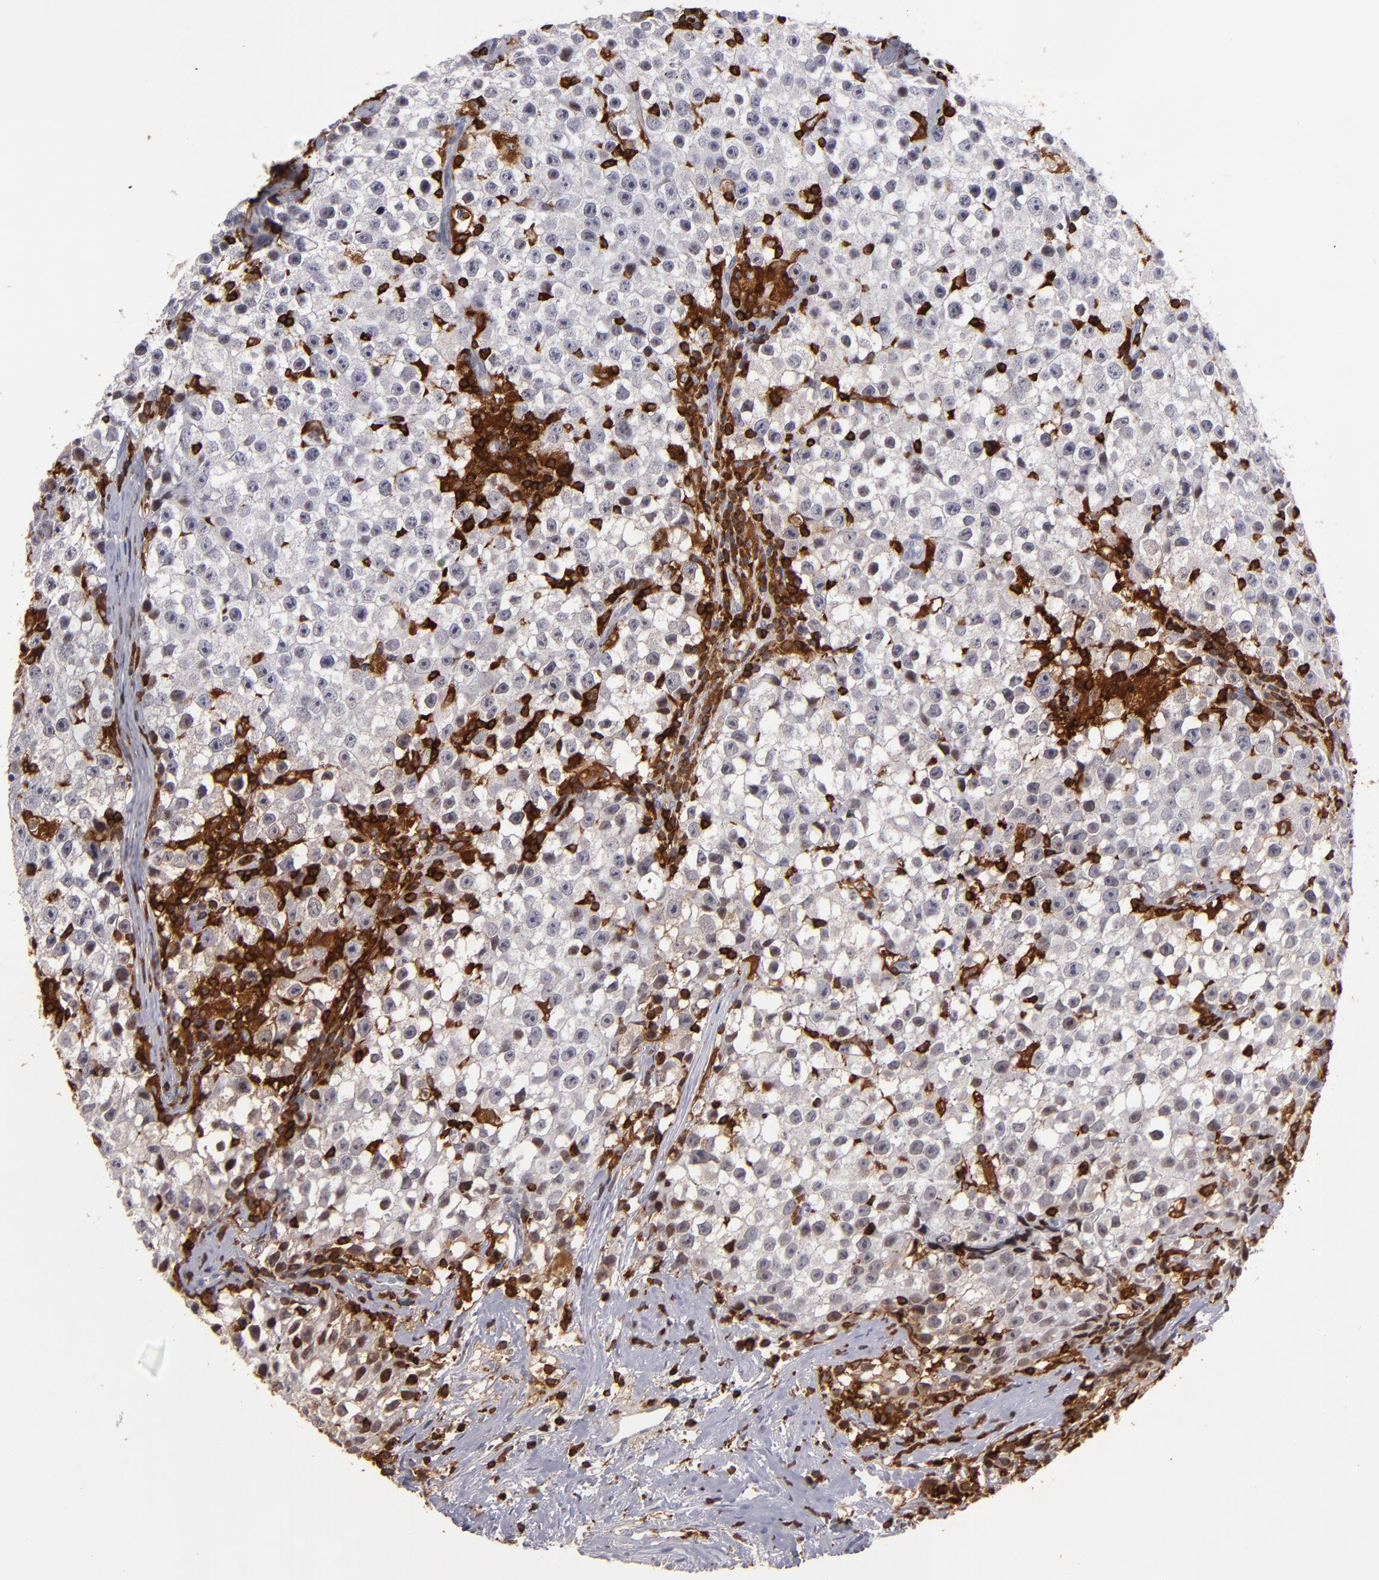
{"staining": {"intensity": "weak", "quantity": ">75%", "location": "cytoplasmic/membranous"}, "tissue": "testis cancer", "cell_type": "Tumor cells", "image_type": "cancer", "snomed": [{"axis": "morphology", "description": "Seminoma, NOS"}, {"axis": "topography", "description": "Testis"}], "caption": "IHC histopathology image of neoplastic tissue: human testis seminoma stained using IHC displays low levels of weak protein expression localized specifically in the cytoplasmic/membranous of tumor cells, appearing as a cytoplasmic/membranous brown color.", "gene": "WAS", "patient": {"sex": "male", "age": 35}}